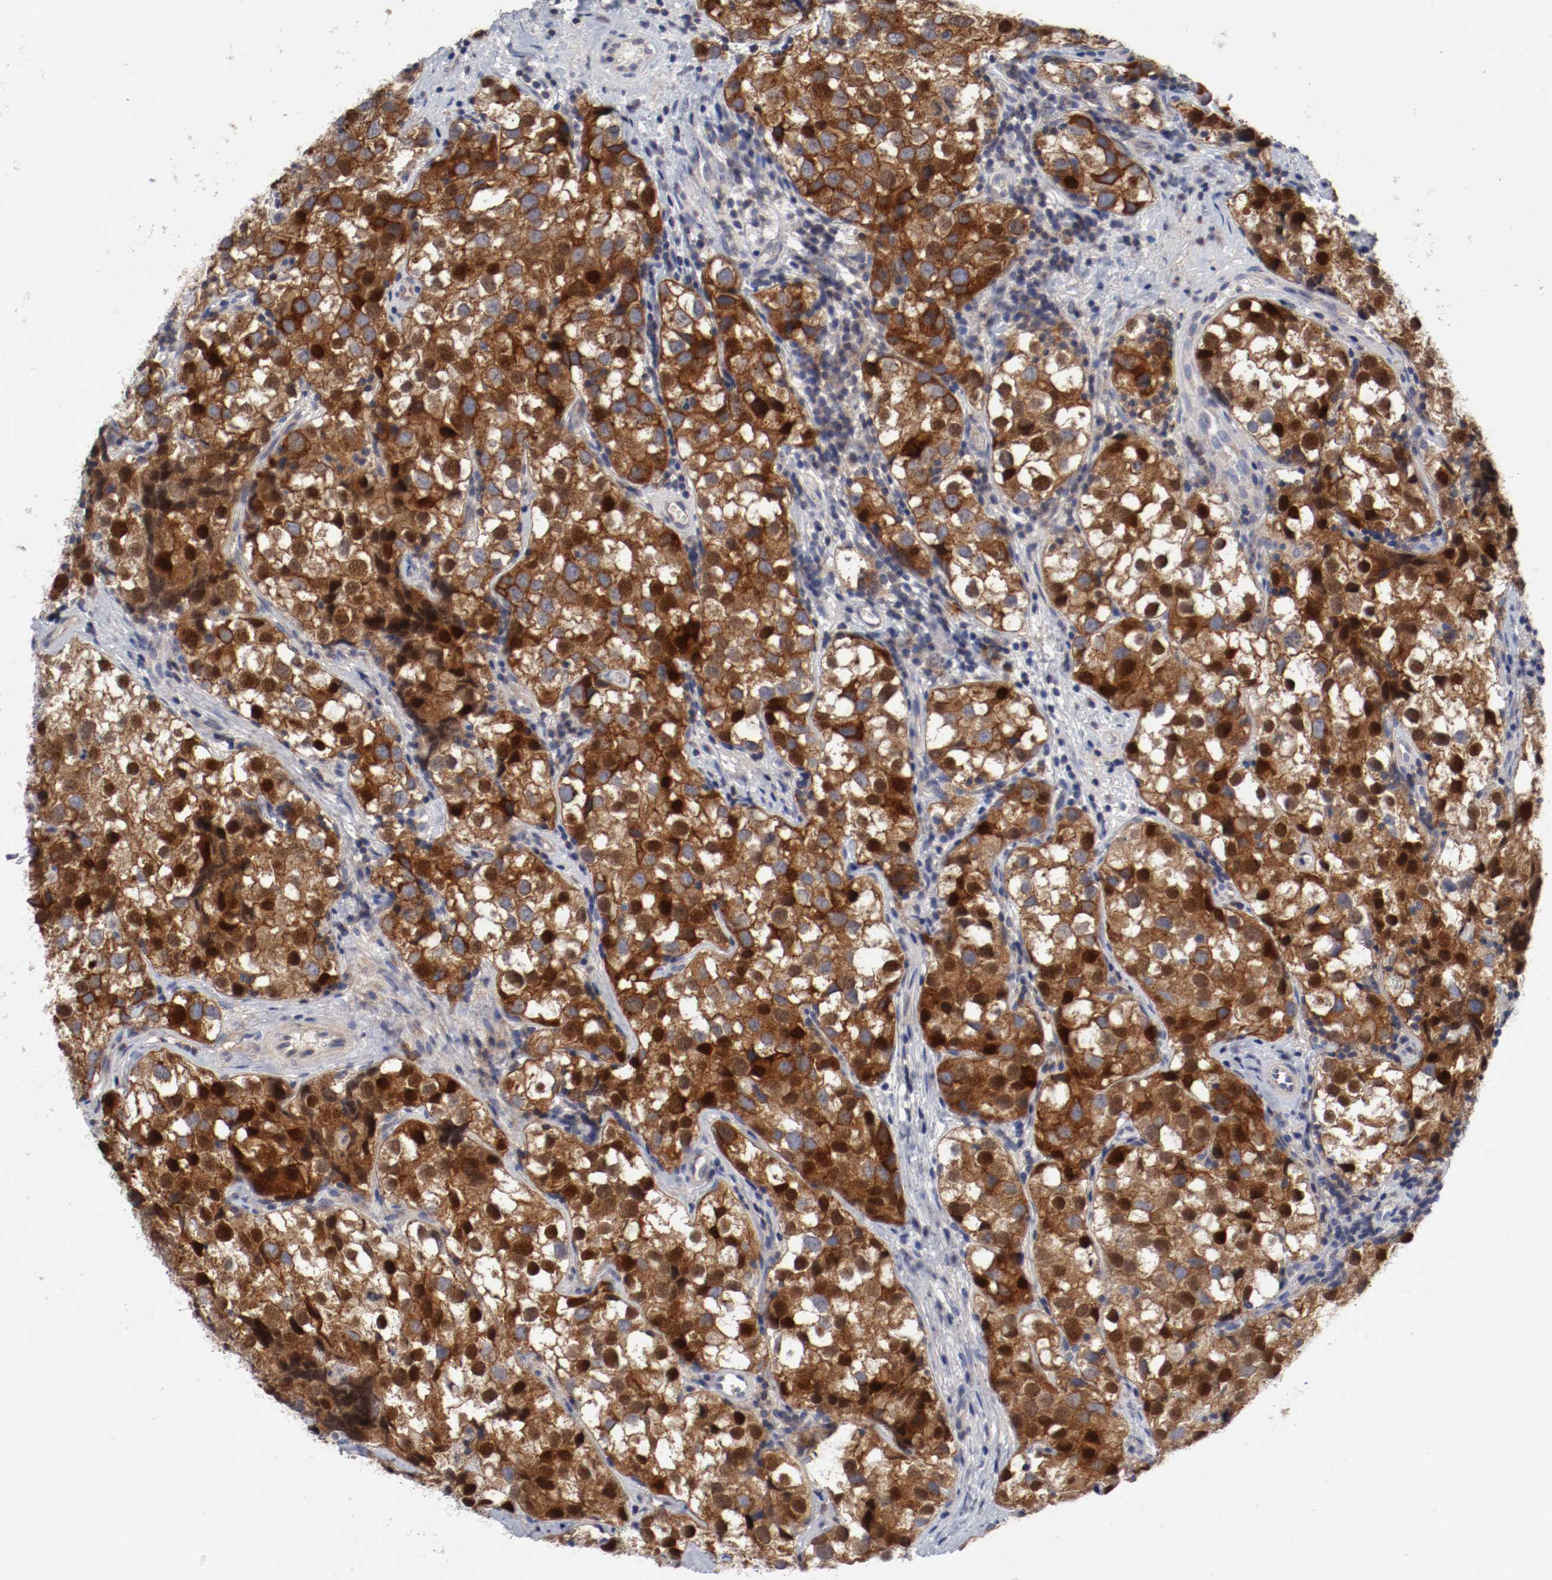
{"staining": {"intensity": "strong", "quantity": ">75%", "location": "cytoplasmic/membranous"}, "tissue": "testis cancer", "cell_type": "Tumor cells", "image_type": "cancer", "snomed": [{"axis": "morphology", "description": "Seminoma, NOS"}, {"axis": "topography", "description": "Testis"}], "caption": "Tumor cells show high levels of strong cytoplasmic/membranous staining in approximately >75% of cells in human testis cancer.", "gene": "CBL", "patient": {"sex": "male", "age": 39}}